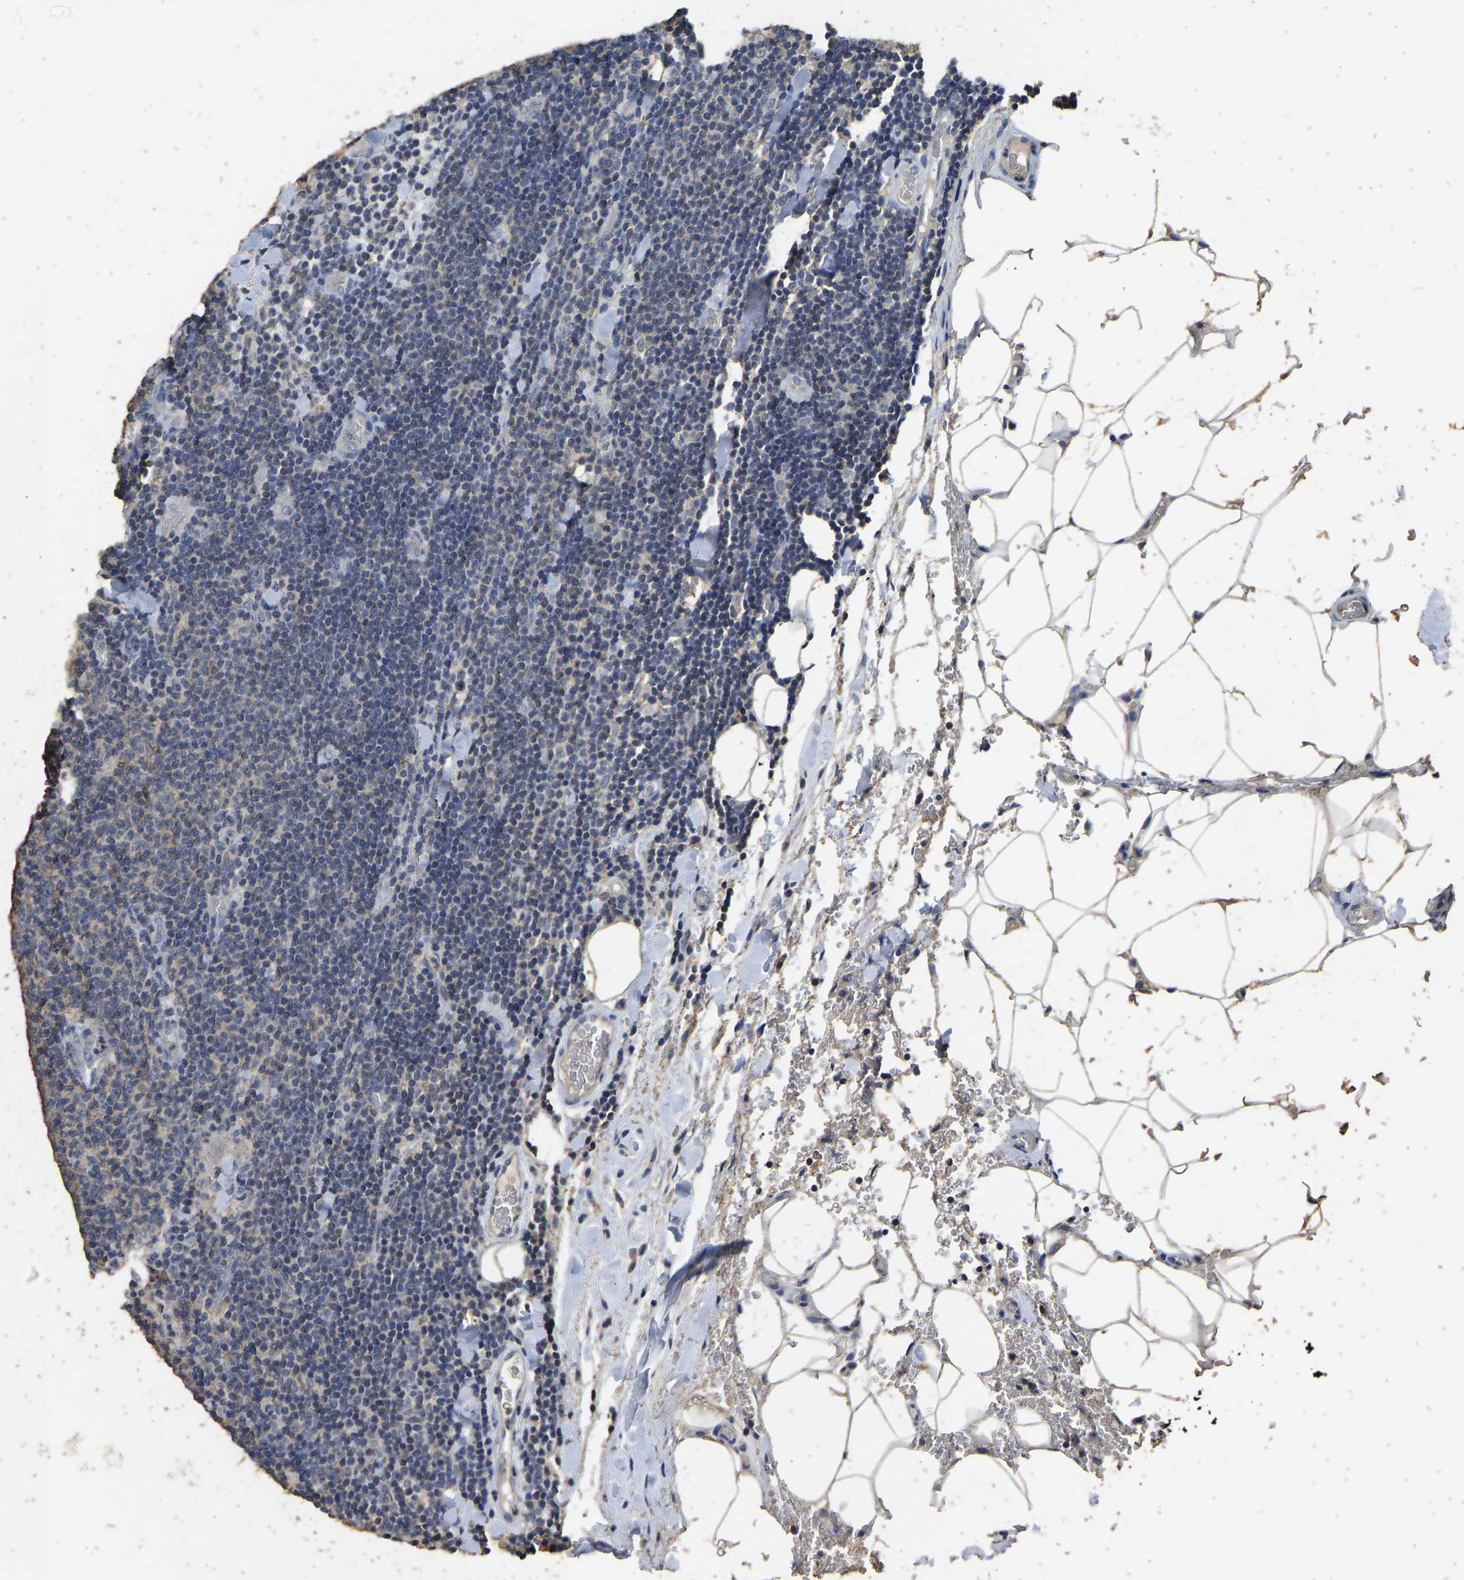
{"staining": {"intensity": "weak", "quantity": "<25%", "location": "cytoplasmic/membranous"}, "tissue": "lymphoma", "cell_type": "Tumor cells", "image_type": "cancer", "snomed": [{"axis": "morphology", "description": "Malignant lymphoma, non-Hodgkin's type, Low grade"}, {"axis": "topography", "description": "Lymph node"}], "caption": "Micrograph shows no protein expression in tumor cells of low-grade malignant lymphoma, non-Hodgkin's type tissue.", "gene": "CIDEC", "patient": {"sex": "male", "age": 66}}